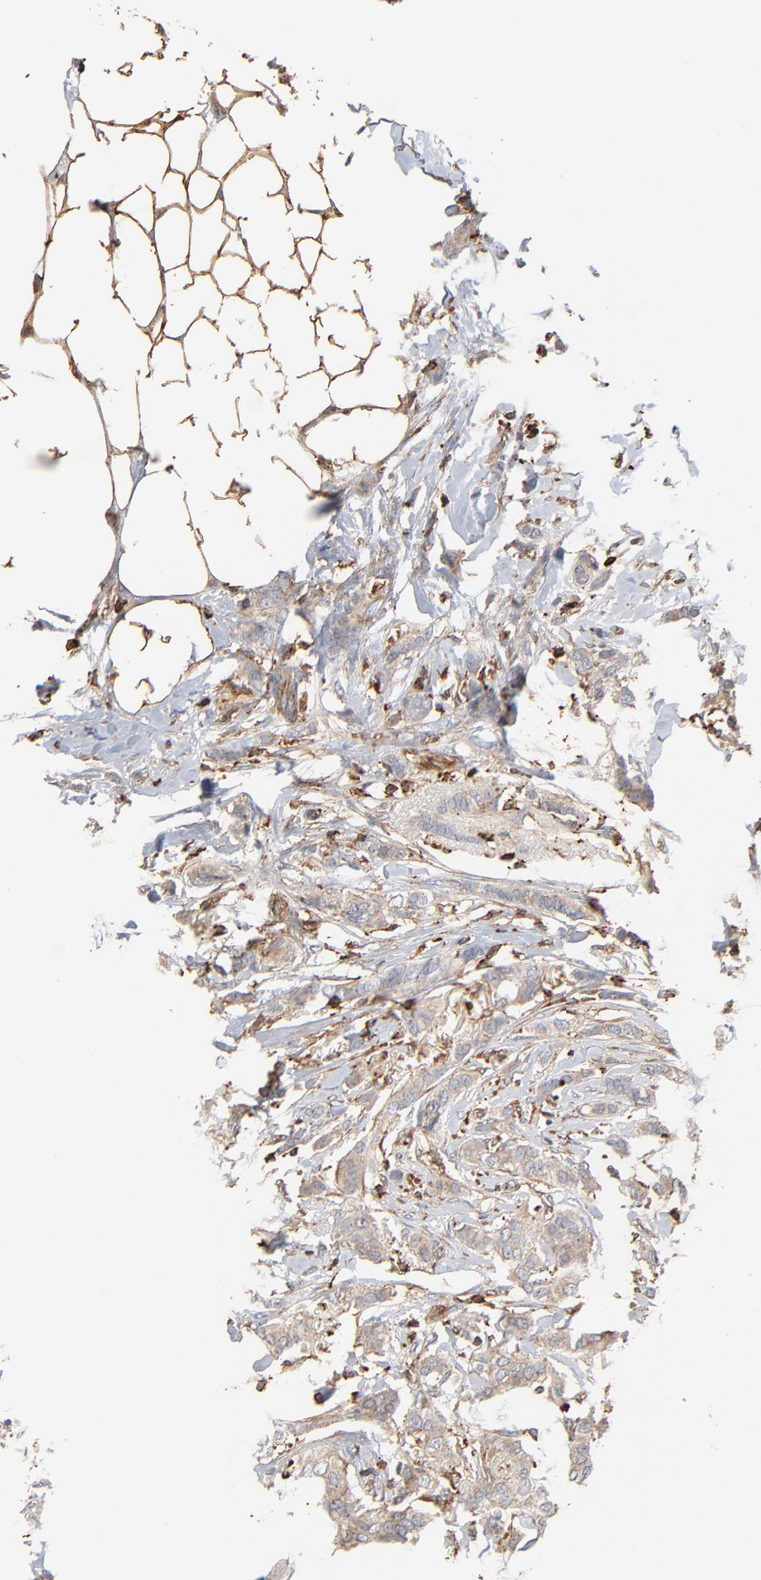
{"staining": {"intensity": "weak", "quantity": ">75%", "location": "cytoplasmic/membranous"}, "tissue": "breast cancer", "cell_type": "Tumor cells", "image_type": "cancer", "snomed": [{"axis": "morphology", "description": "Lobular carcinoma"}, {"axis": "topography", "description": "Breast"}], "caption": "An image of human breast cancer stained for a protein displays weak cytoplasmic/membranous brown staining in tumor cells.", "gene": "SH3KBP1", "patient": {"sex": "female", "age": 55}}